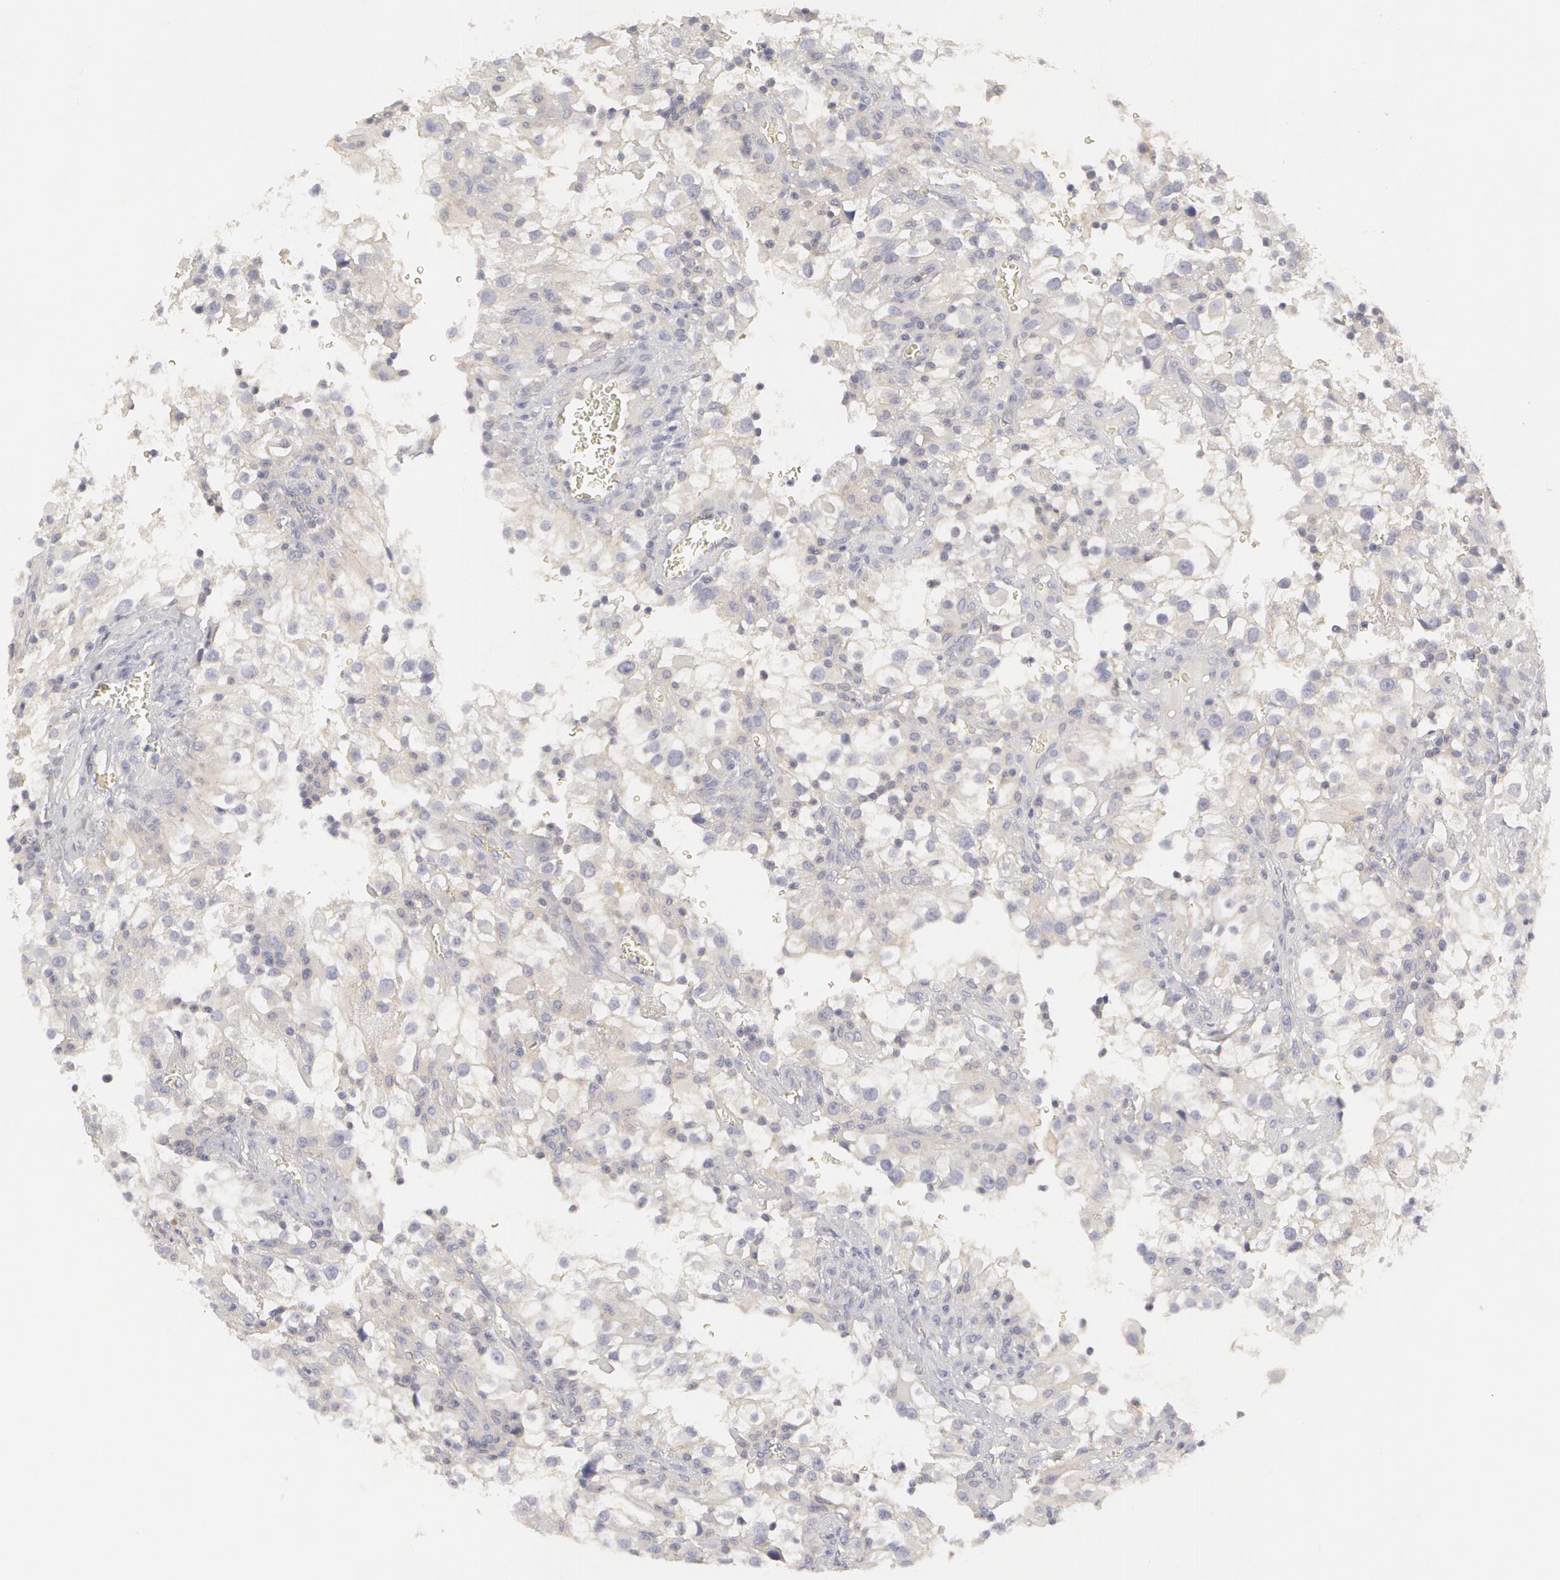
{"staining": {"intensity": "negative", "quantity": "none", "location": "none"}, "tissue": "renal cancer", "cell_type": "Tumor cells", "image_type": "cancer", "snomed": [{"axis": "morphology", "description": "Adenocarcinoma, NOS"}, {"axis": "topography", "description": "Kidney"}], "caption": "Immunohistochemical staining of human renal cancer exhibits no significant staining in tumor cells.", "gene": "ABCB1", "patient": {"sex": "female", "age": 52}}